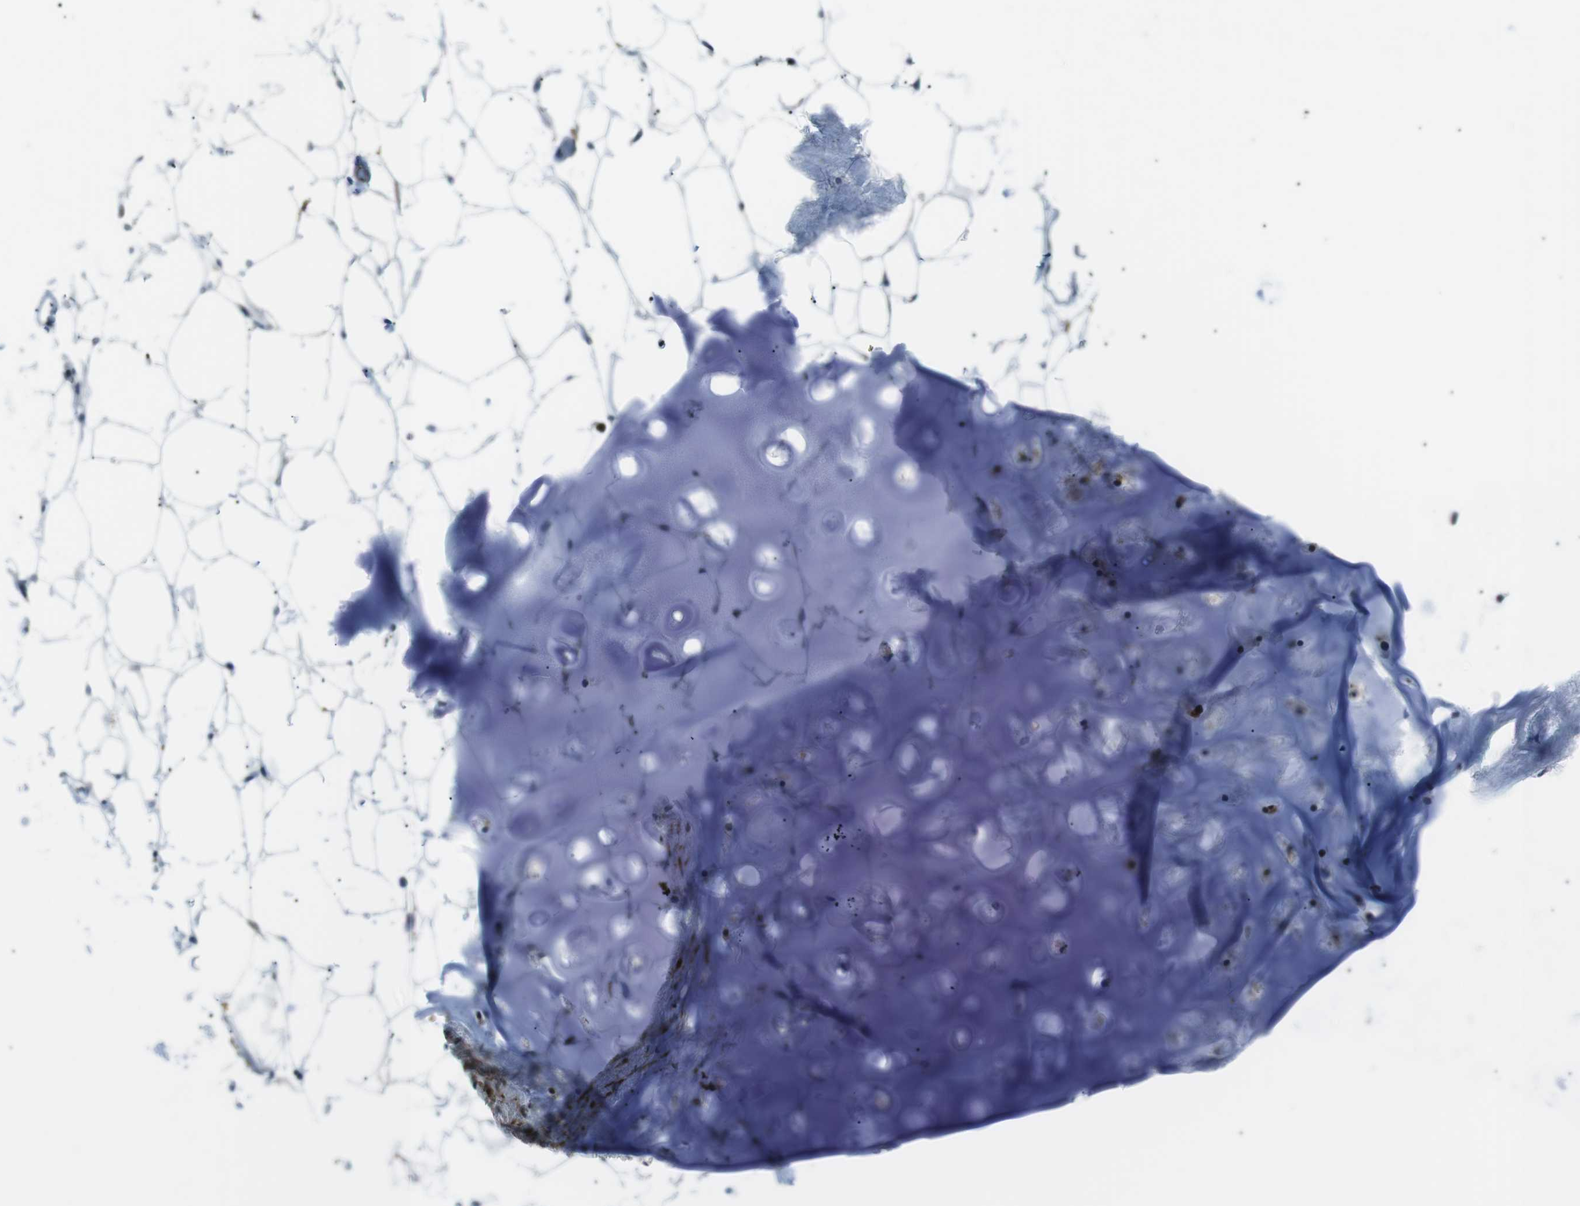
{"staining": {"intensity": "negative", "quantity": "none", "location": "none"}, "tissue": "adipose tissue", "cell_type": "Adipocytes", "image_type": "normal", "snomed": [{"axis": "morphology", "description": "Normal tissue, NOS"}, {"axis": "topography", "description": "Breast"}, {"axis": "topography", "description": "Soft tissue"}], "caption": "Protein analysis of unremarkable adipose tissue displays no significant staining in adipocytes.", "gene": "BLNK", "patient": {"sex": "female", "age": 75}}